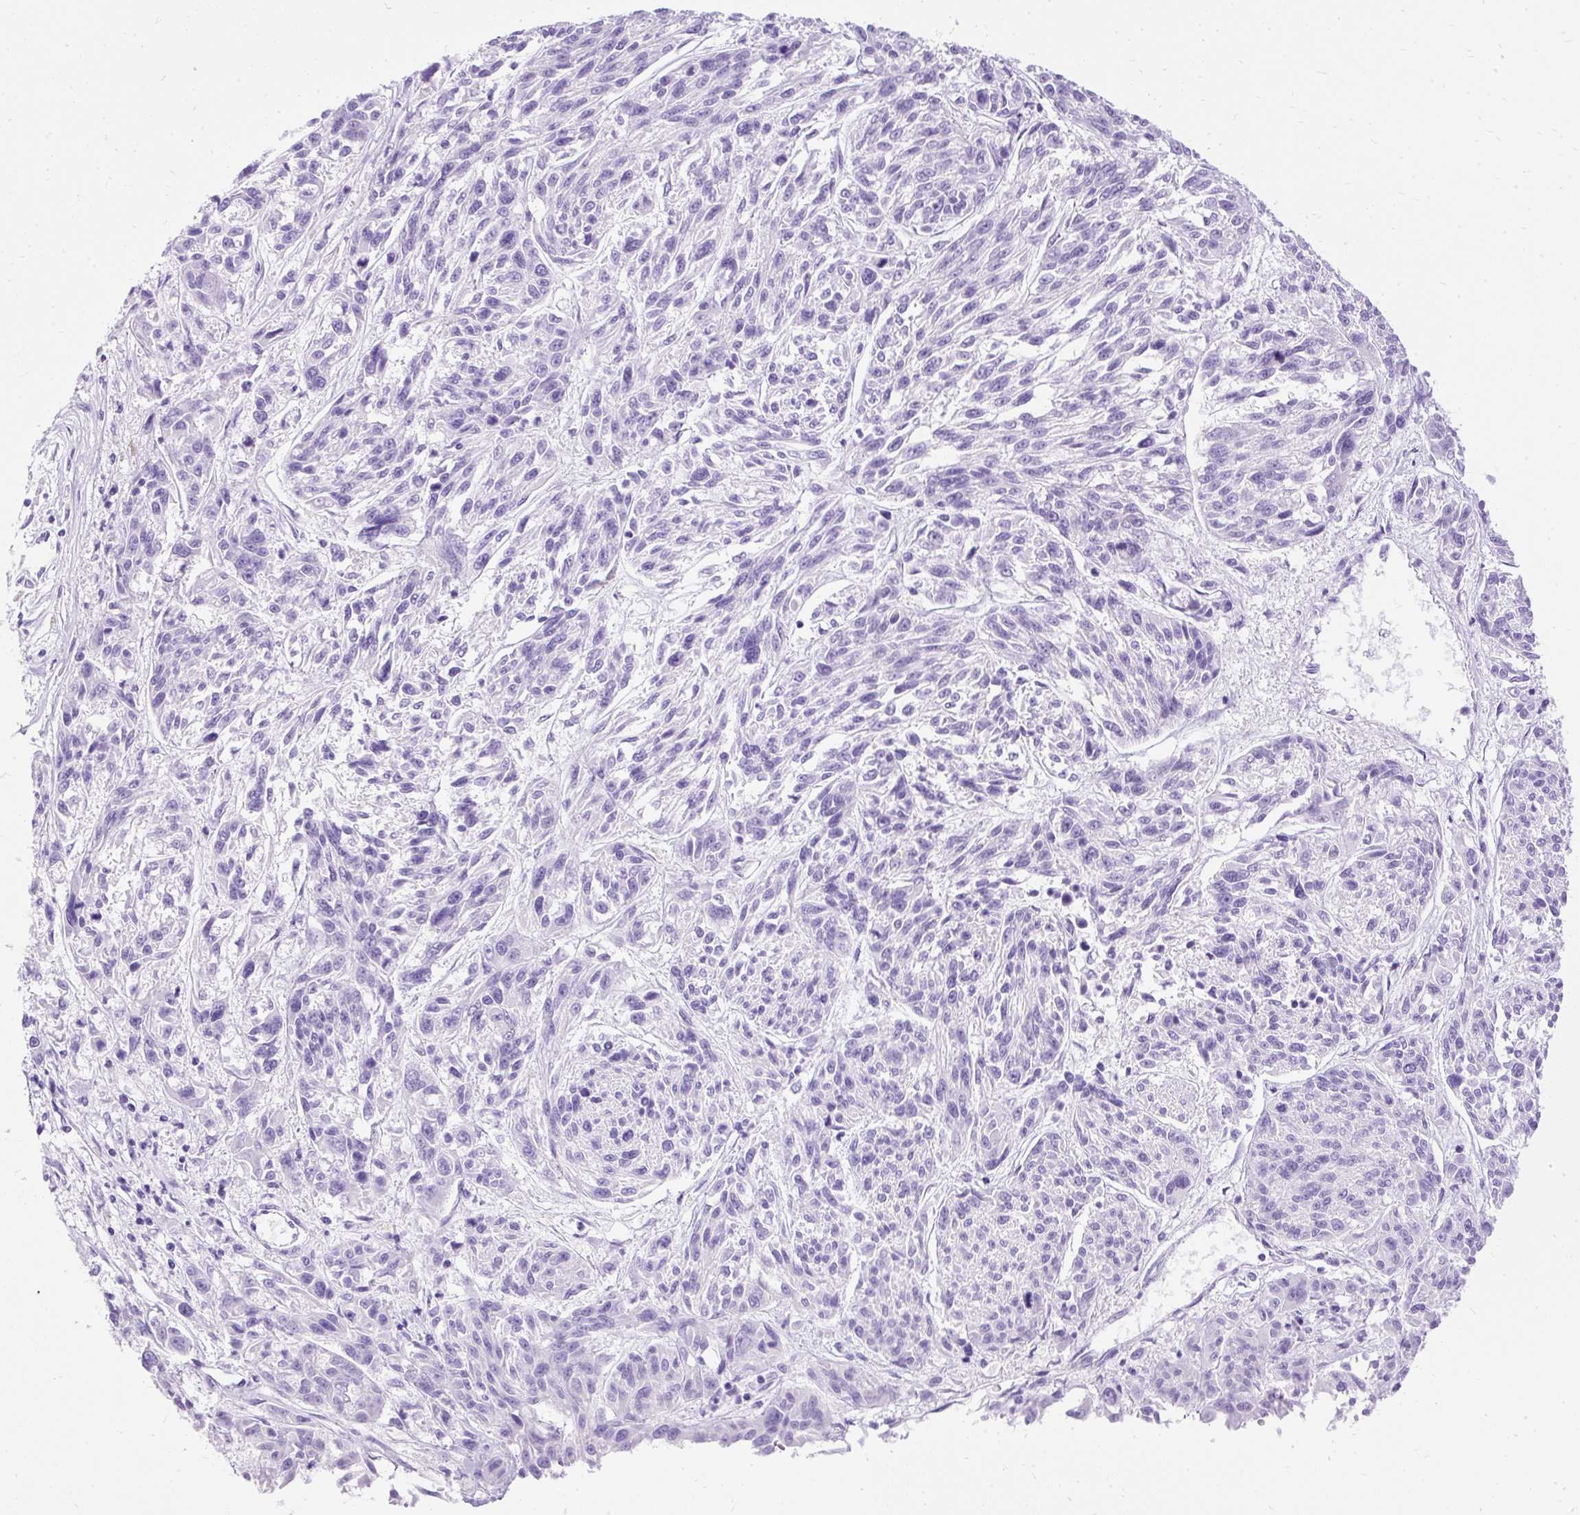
{"staining": {"intensity": "negative", "quantity": "none", "location": "none"}, "tissue": "melanoma", "cell_type": "Tumor cells", "image_type": "cancer", "snomed": [{"axis": "morphology", "description": "Malignant melanoma, NOS"}, {"axis": "topography", "description": "Skin"}], "caption": "IHC micrograph of neoplastic tissue: human malignant melanoma stained with DAB (3,3'-diaminobenzidine) exhibits no significant protein positivity in tumor cells. (DAB immunohistochemistry (IHC) with hematoxylin counter stain).", "gene": "PVALB", "patient": {"sex": "male", "age": 53}}